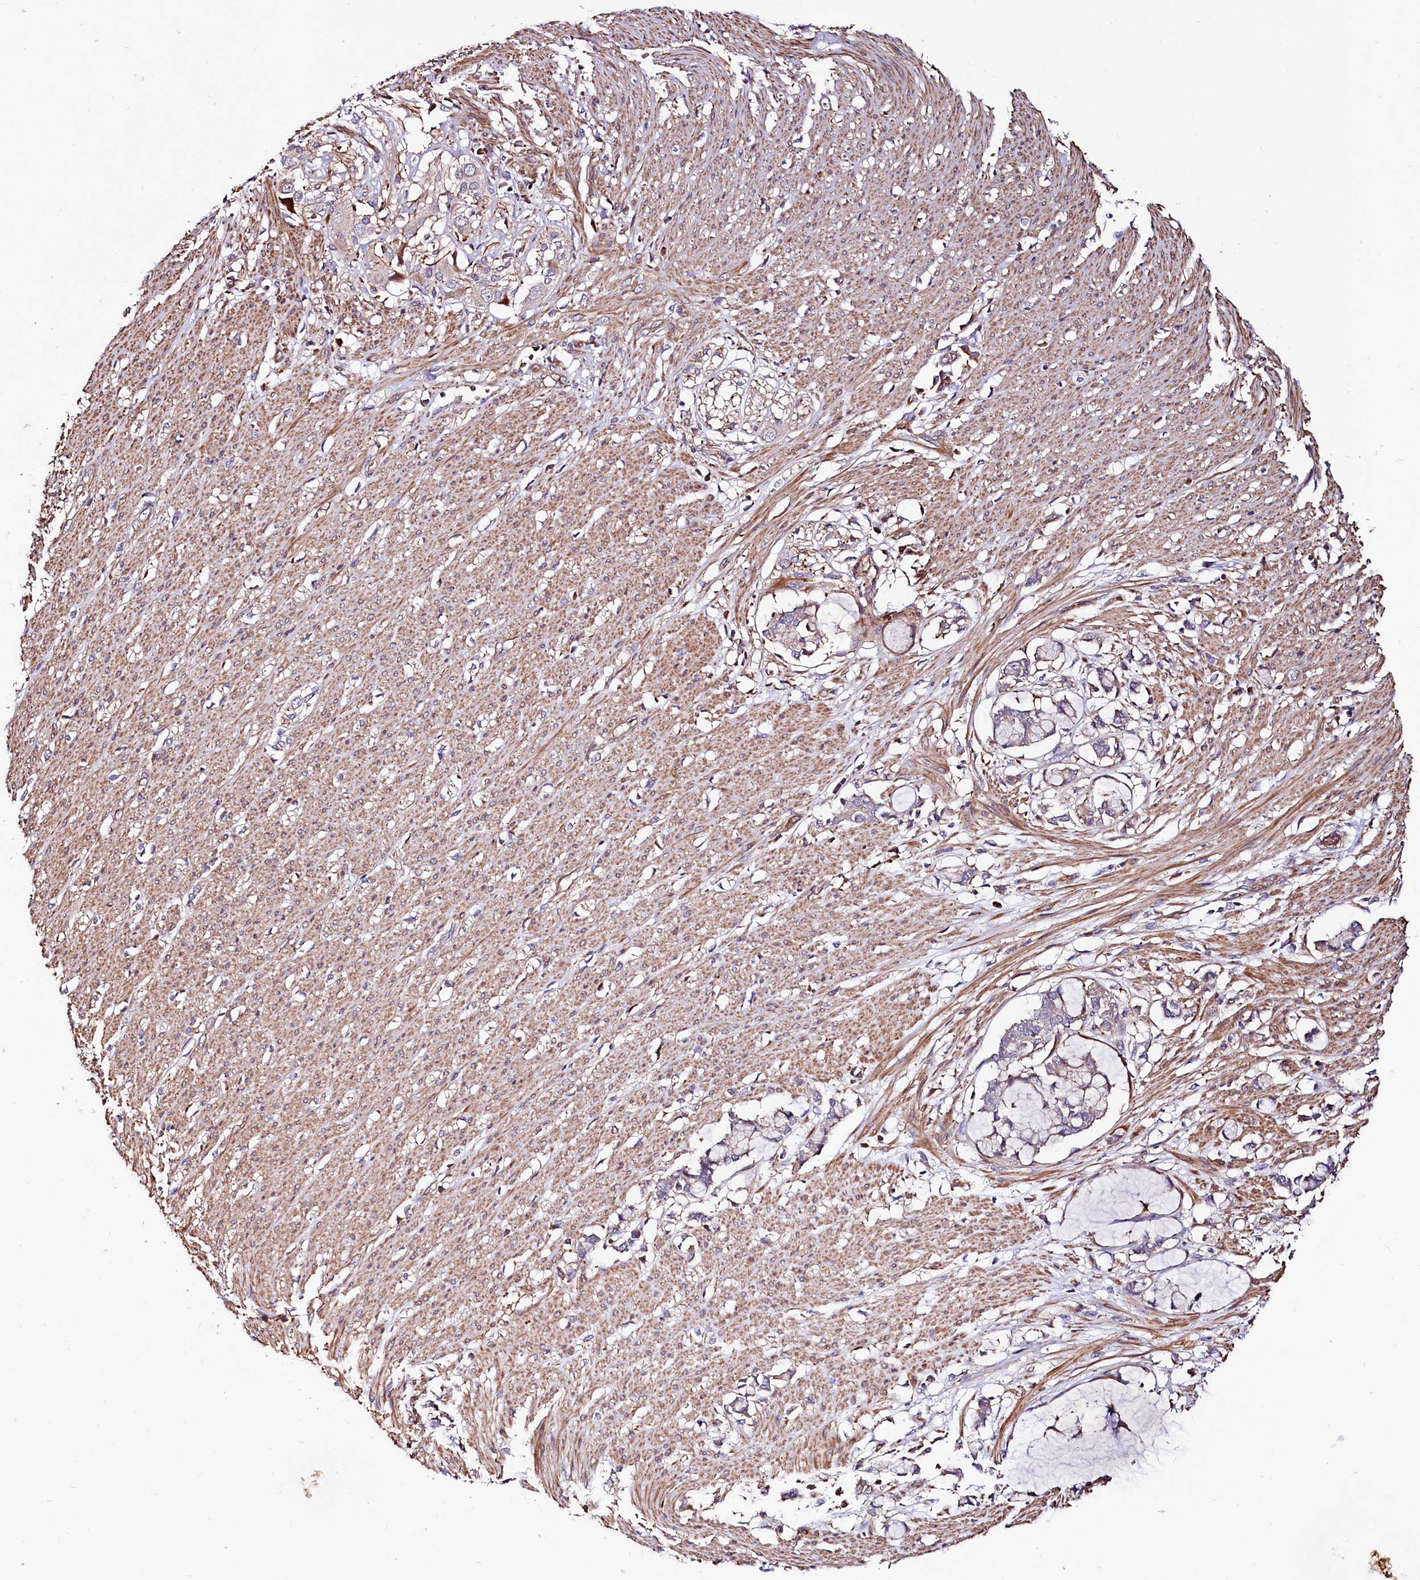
{"staining": {"intensity": "moderate", "quantity": ">75%", "location": "cytoplasmic/membranous"}, "tissue": "smooth muscle", "cell_type": "Smooth muscle cells", "image_type": "normal", "snomed": [{"axis": "morphology", "description": "Normal tissue, NOS"}, {"axis": "morphology", "description": "Adenocarcinoma, NOS"}, {"axis": "topography", "description": "Colon"}, {"axis": "topography", "description": "Peripheral nerve tissue"}], "caption": "Protein expression analysis of unremarkable smooth muscle displays moderate cytoplasmic/membranous positivity in approximately >75% of smooth muscle cells. Using DAB (3,3'-diaminobenzidine) (brown) and hematoxylin (blue) stains, captured at high magnification using brightfield microscopy.", "gene": "KLHDC4", "patient": {"sex": "male", "age": 14}}